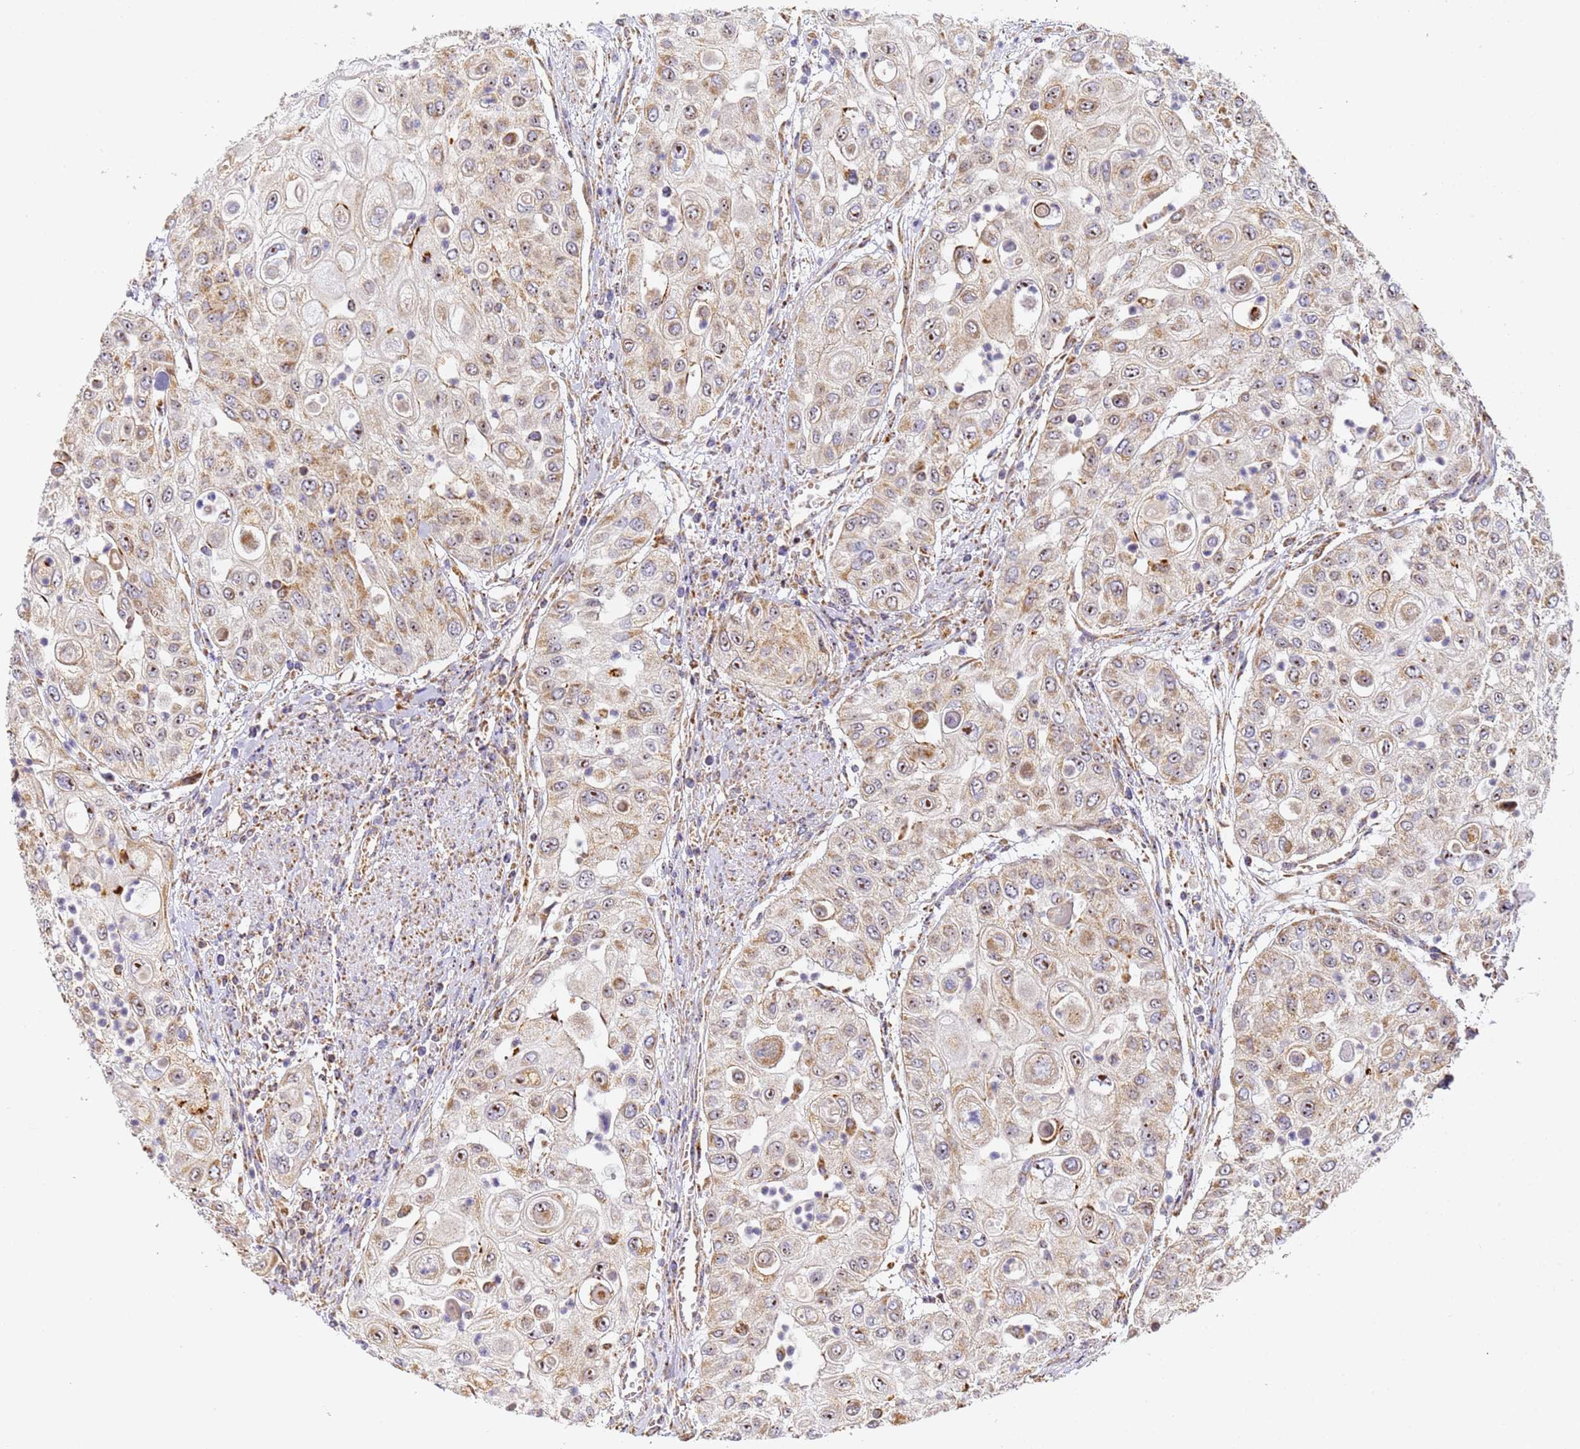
{"staining": {"intensity": "weak", "quantity": "25%-75%", "location": "cytoplasmic/membranous"}, "tissue": "urothelial cancer", "cell_type": "Tumor cells", "image_type": "cancer", "snomed": [{"axis": "morphology", "description": "Urothelial carcinoma, High grade"}, {"axis": "topography", "description": "Urinary bladder"}], "caption": "An image of urothelial carcinoma (high-grade) stained for a protein exhibits weak cytoplasmic/membranous brown staining in tumor cells. Ihc stains the protein of interest in brown and the nuclei are stained blue.", "gene": "FRG2C", "patient": {"sex": "female", "age": 79}}